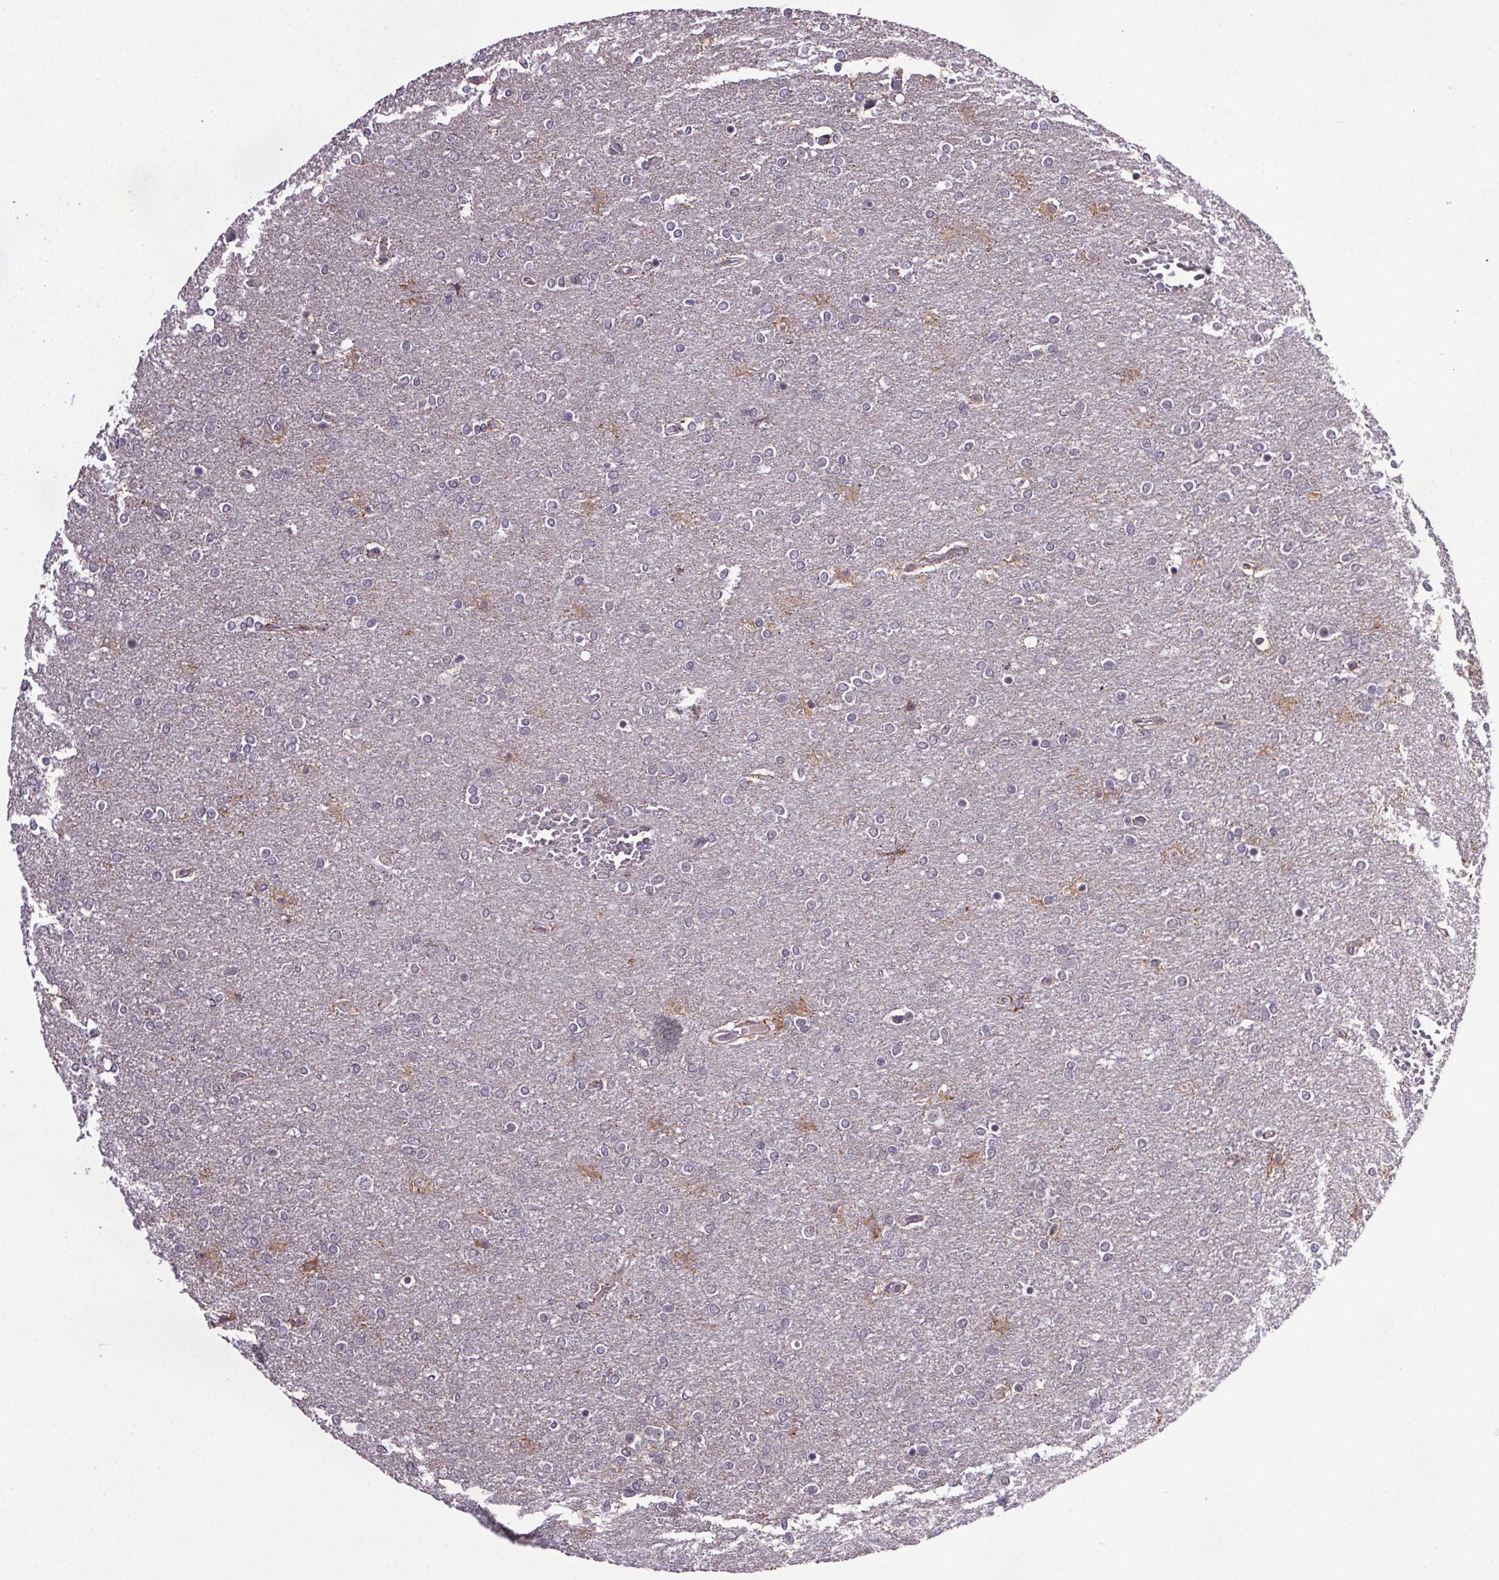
{"staining": {"intensity": "negative", "quantity": "none", "location": "none"}, "tissue": "glioma", "cell_type": "Tumor cells", "image_type": "cancer", "snomed": [{"axis": "morphology", "description": "Glioma, malignant, High grade"}, {"axis": "topography", "description": "Brain"}], "caption": "Image shows no significant protein staining in tumor cells of glioma.", "gene": "ATMIN", "patient": {"sex": "female", "age": 61}}